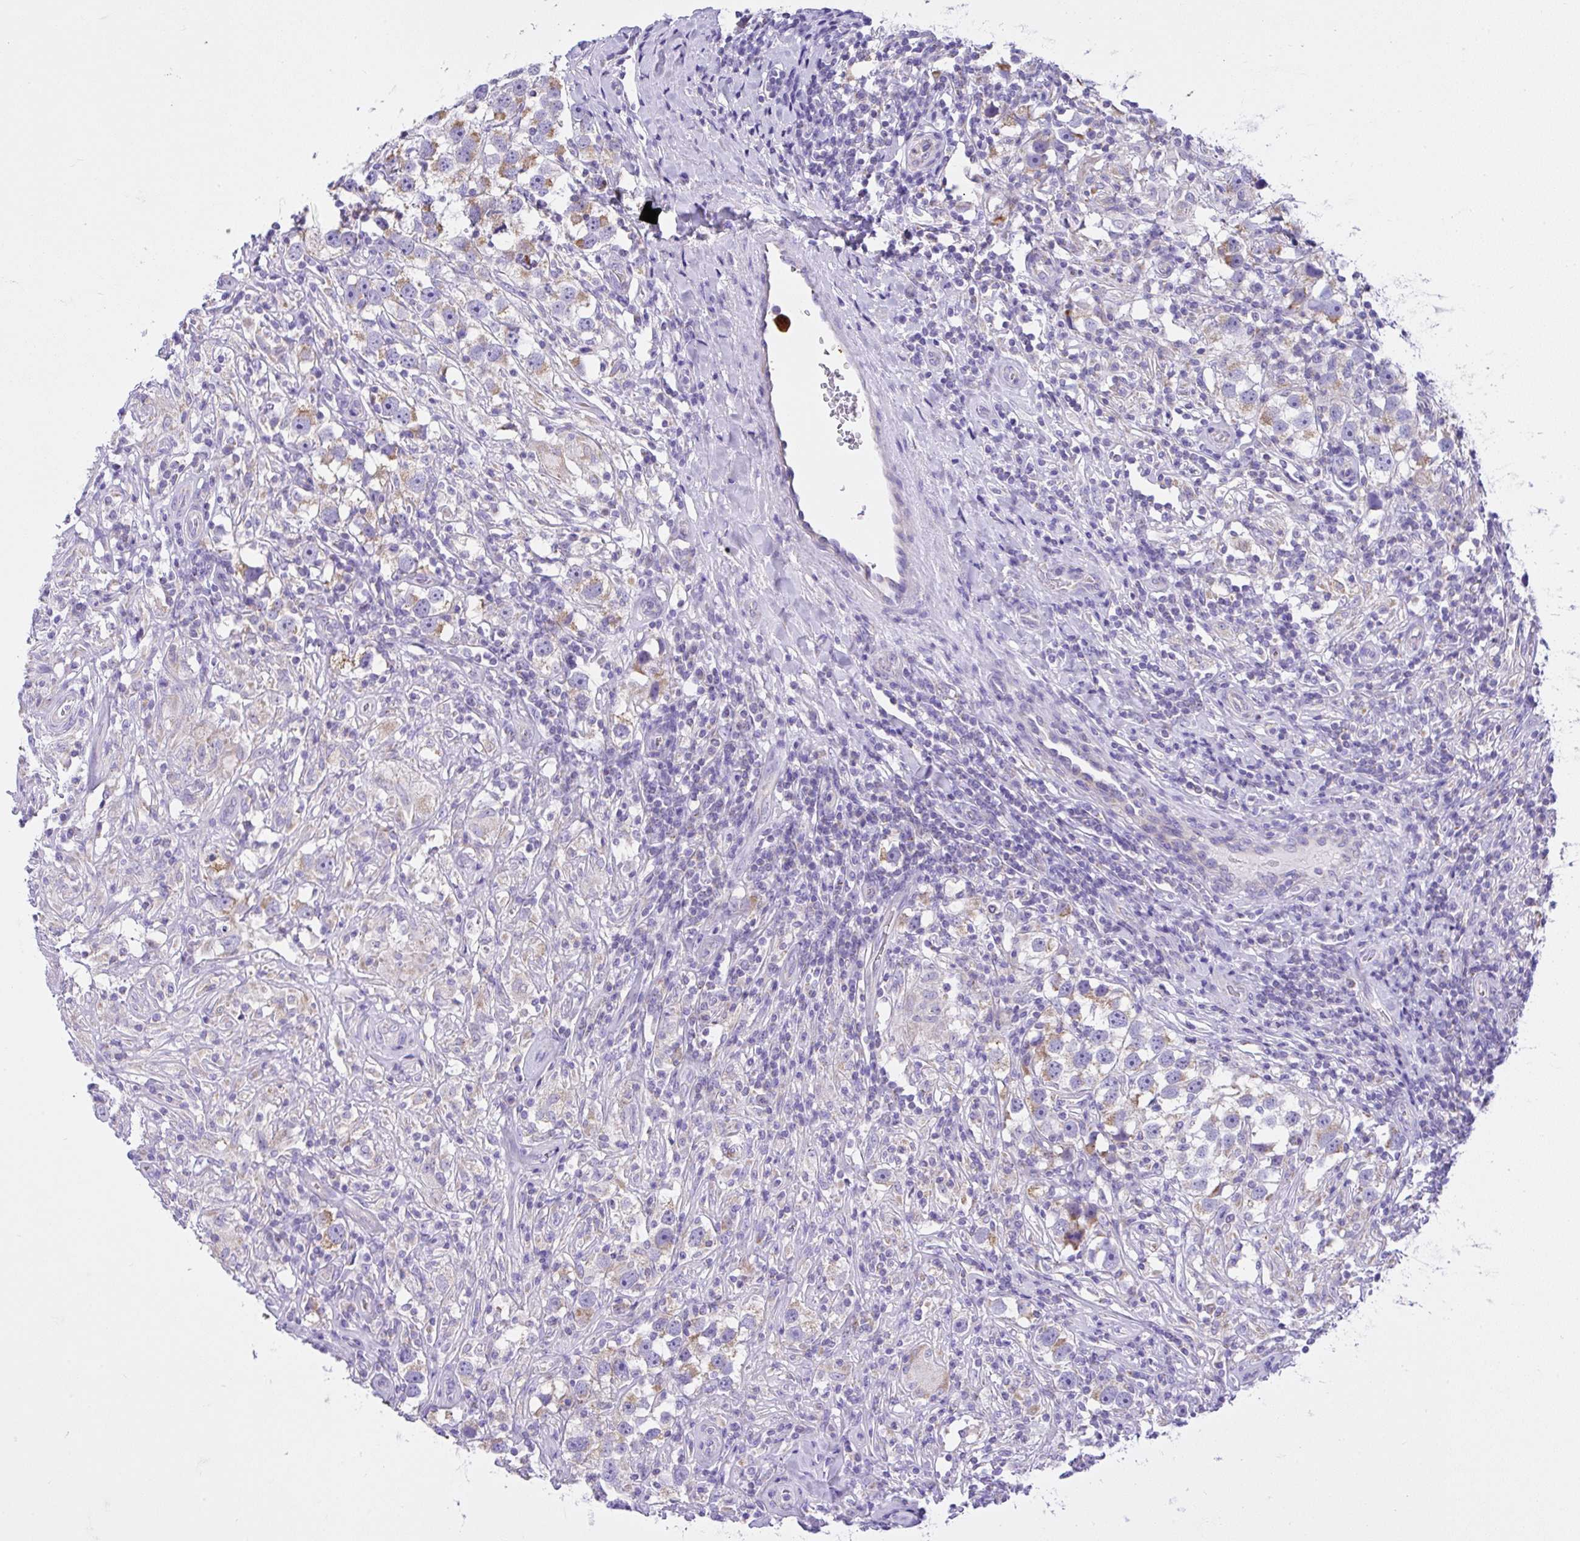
{"staining": {"intensity": "moderate", "quantity": "25%-75%", "location": "cytoplasmic/membranous"}, "tissue": "testis cancer", "cell_type": "Tumor cells", "image_type": "cancer", "snomed": [{"axis": "morphology", "description": "Seminoma, NOS"}, {"axis": "topography", "description": "Testis"}], "caption": "A high-resolution histopathology image shows IHC staining of testis cancer, which demonstrates moderate cytoplasmic/membranous expression in about 25%-75% of tumor cells.", "gene": "SLC13A1", "patient": {"sex": "male", "age": 49}}